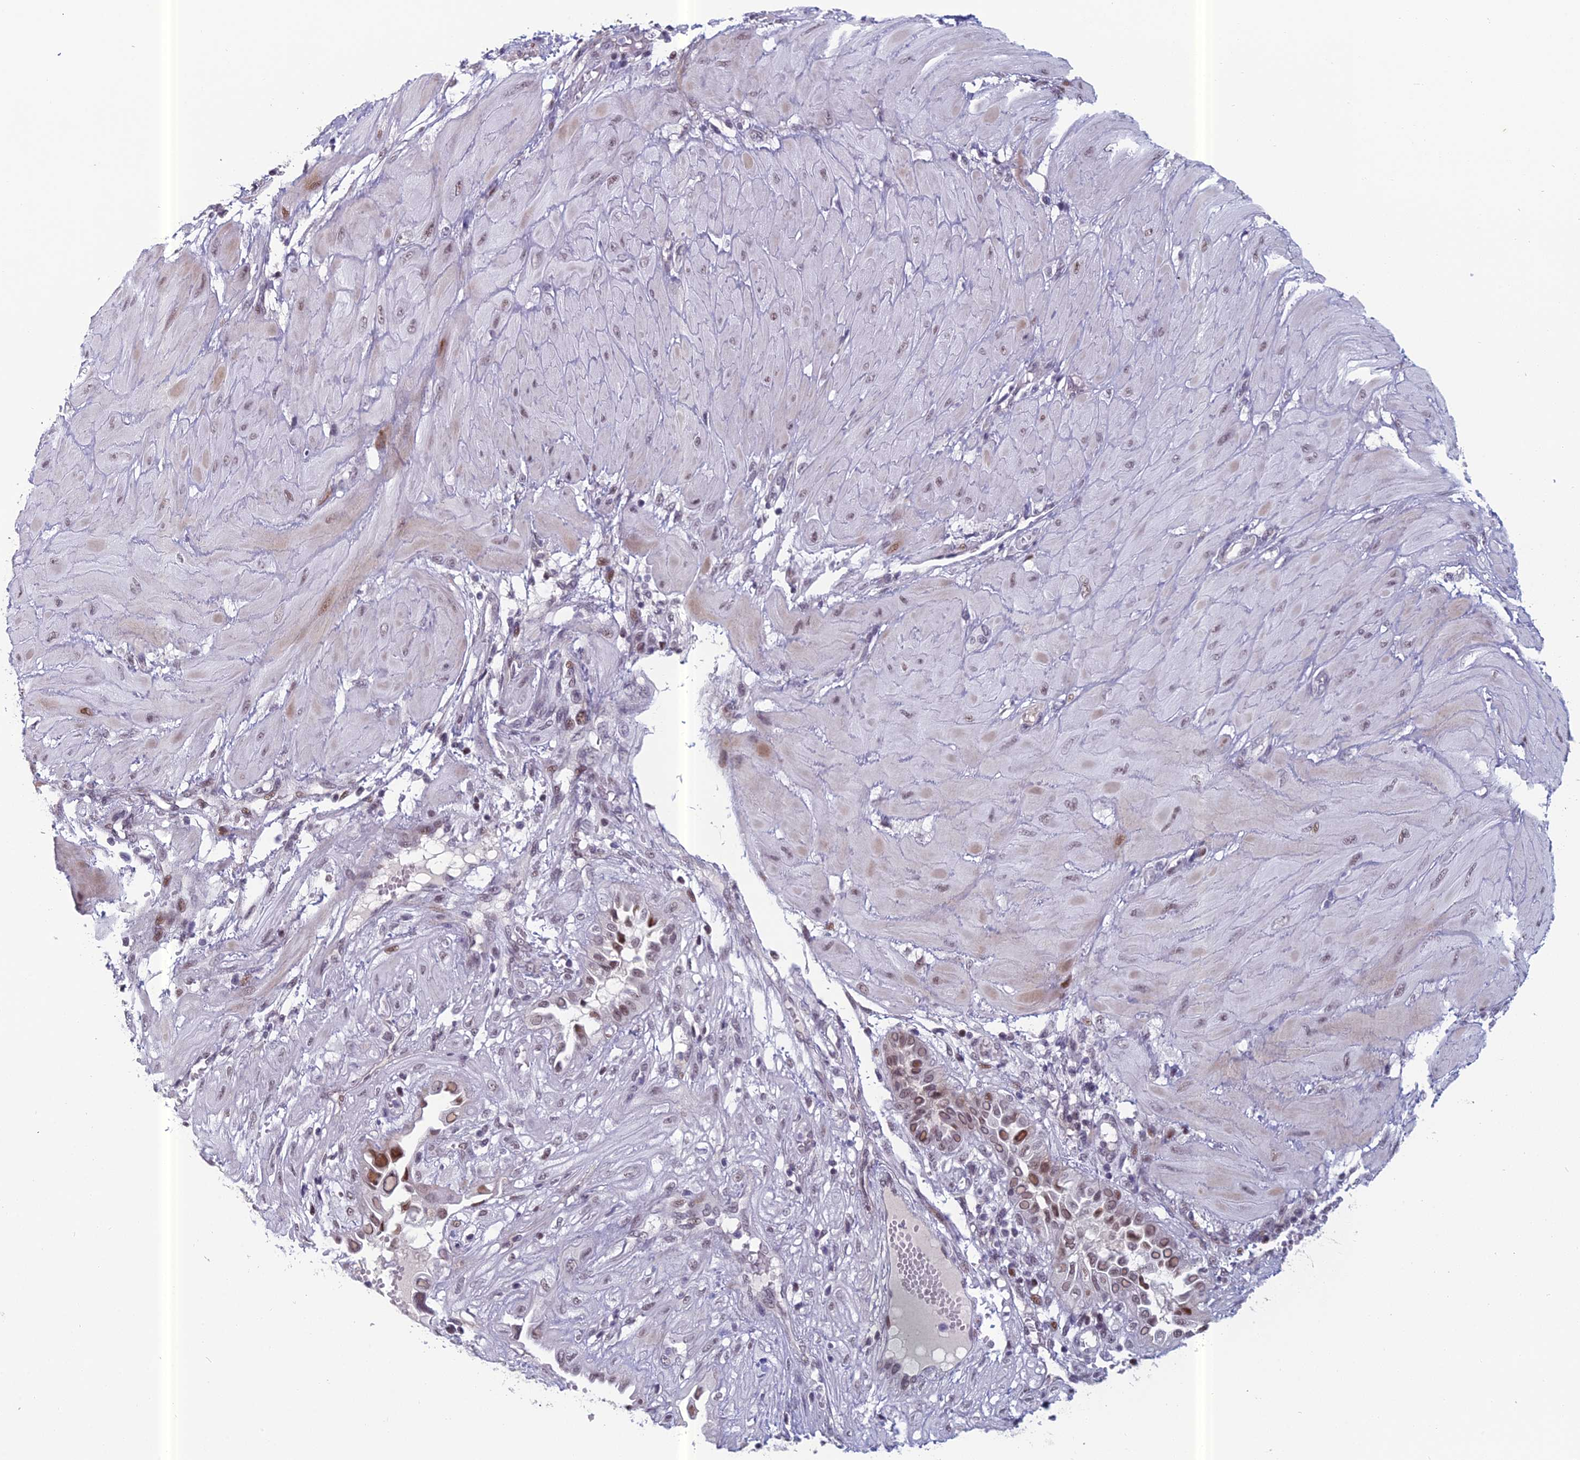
{"staining": {"intensity": "moderate", "quantity": "<25%", "location": "nuclear"}, "tissue": "cervical cancer", "cell_type": "Tumor cells", "image_type": "cancer", "snomed": [{"axis": "morphology", "description": "Squamous cell carcinoma, NOS"}, {"axis": "topography", "description": "Cervix"}], "caption": "This photomicrograph demonstrates immunohistochemistry (IHC) staining of squamous cell carcinoma (cervical), with low moderate nuclear expression in about <25% of tumor cells.", "gene": "RGS17", "patient": {"sex": "female", "age": 36}}